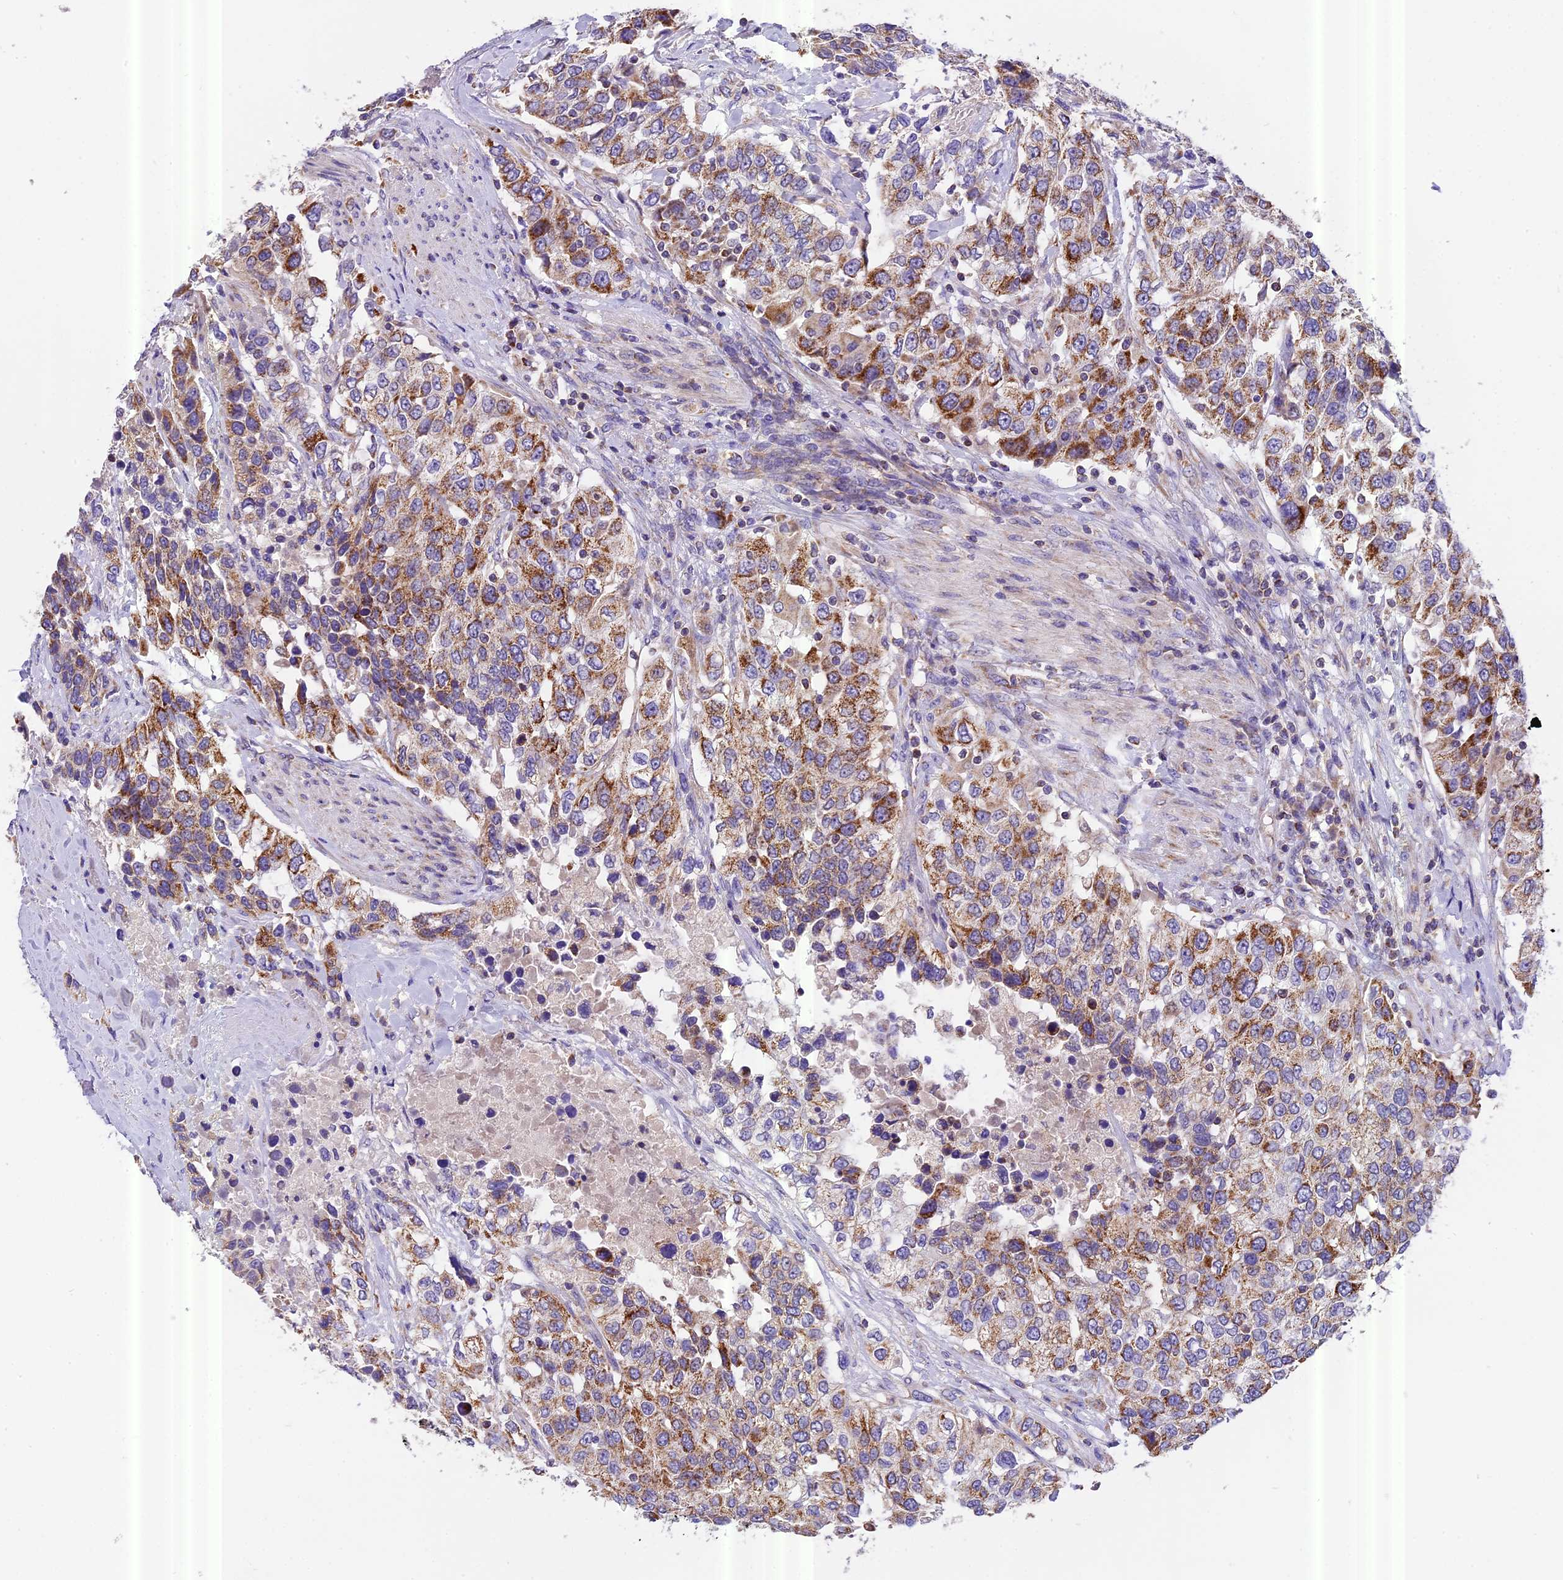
{"staining": {"intensity": "moderate", "quantity": ">75%", "location": "cytoplasmic/membranous"}, "tissue": "urothelial cancer", "cell_type": "Tumor cells", "image_type": "cancer", "snomed": [{"axis": "morphology", "description": "Urothelial carcinoma, High grade"}, {"axis": "topography", "description": "Urinary bladder"}], "caption": "Tumor cells display moderate cytoplasmic/membranous expression in approximately >75% of cells in urothelial carcinoma (high-grade).", "gene": "MGME1", "patient": {"sex": "female", "age": 80}}